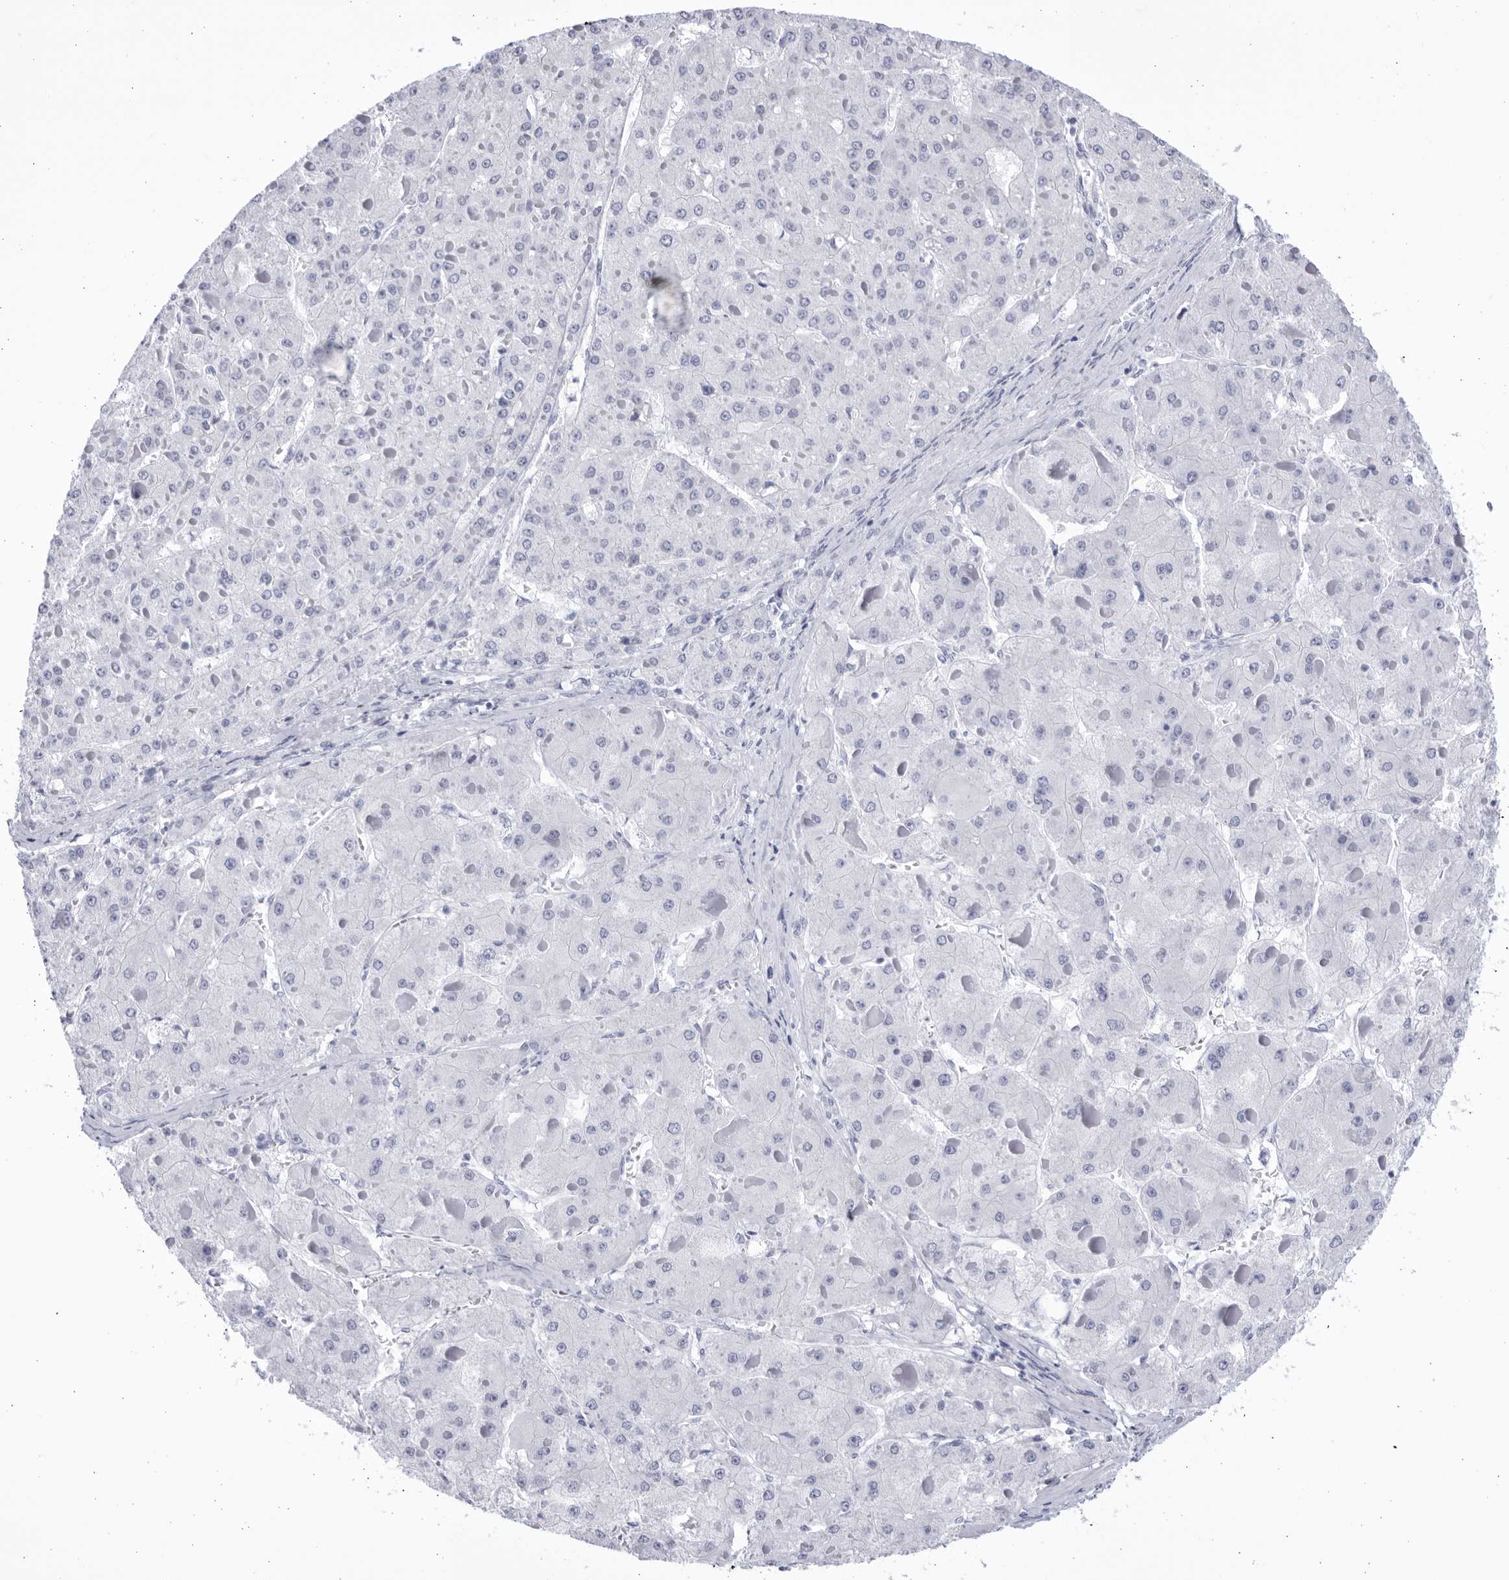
{"staining": {"intensity": "negative", "quantity": "none", "location": "none"}, "tissue": "liver cancer", "cell_type": "Tumor cells", "image_type": "cancer", "snomed": [{"axis": "morphology", "description": "Carcinoma, Hepatocellular, NOS"}, {"axis": "topography", "description": "Liver"}], "caption": "DAB immunohistochemical staining of human liver cancer (hepatocellular carcinoma) reveals no significant positivity in tumor cells.", "gene": "CCDC181", "patient": {"sex": "female", "age": 73}}